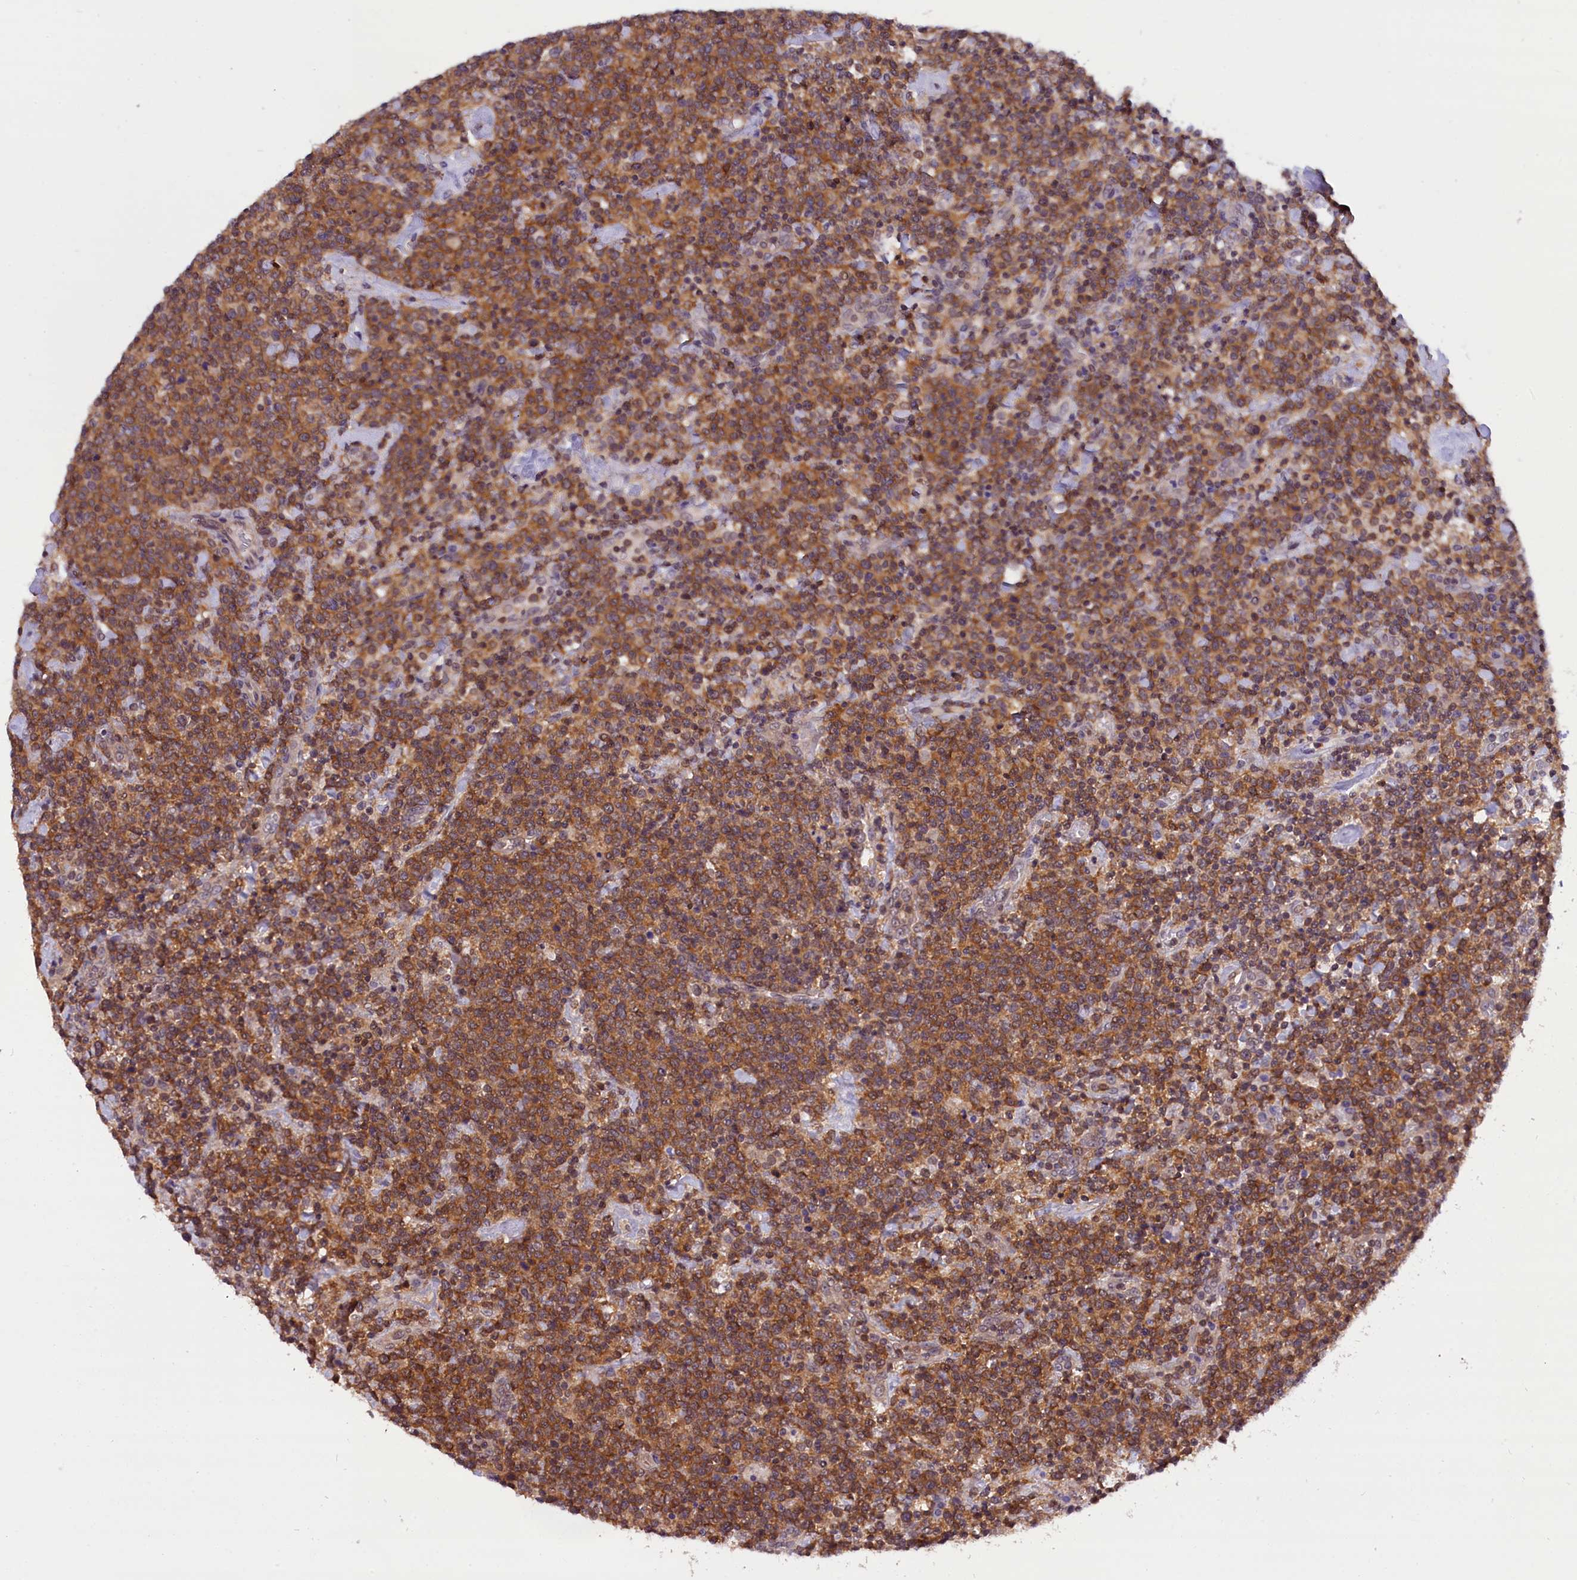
{"staining": {"intensity": "moderate", "quantity": ">75%", "location": "cytoplasmic/membranous"}, "tissue": "lymphoma", "cell_type": "Tumor cells", "image_type": "cancer", "snomed": [{"axis": "morphology", "description": "Malignant lymphoma, non-Hodgkin's type, High grade"}, {"axis": "topography", "description": "Lymph node"}], "caption": "The immunohistochemical stain highlights moderate cytoplasmic/membranous positivity in tumor cells of lymphoma tissue.", "gene": "TBCB", "patient": {"sex": "male", "age": 61}}